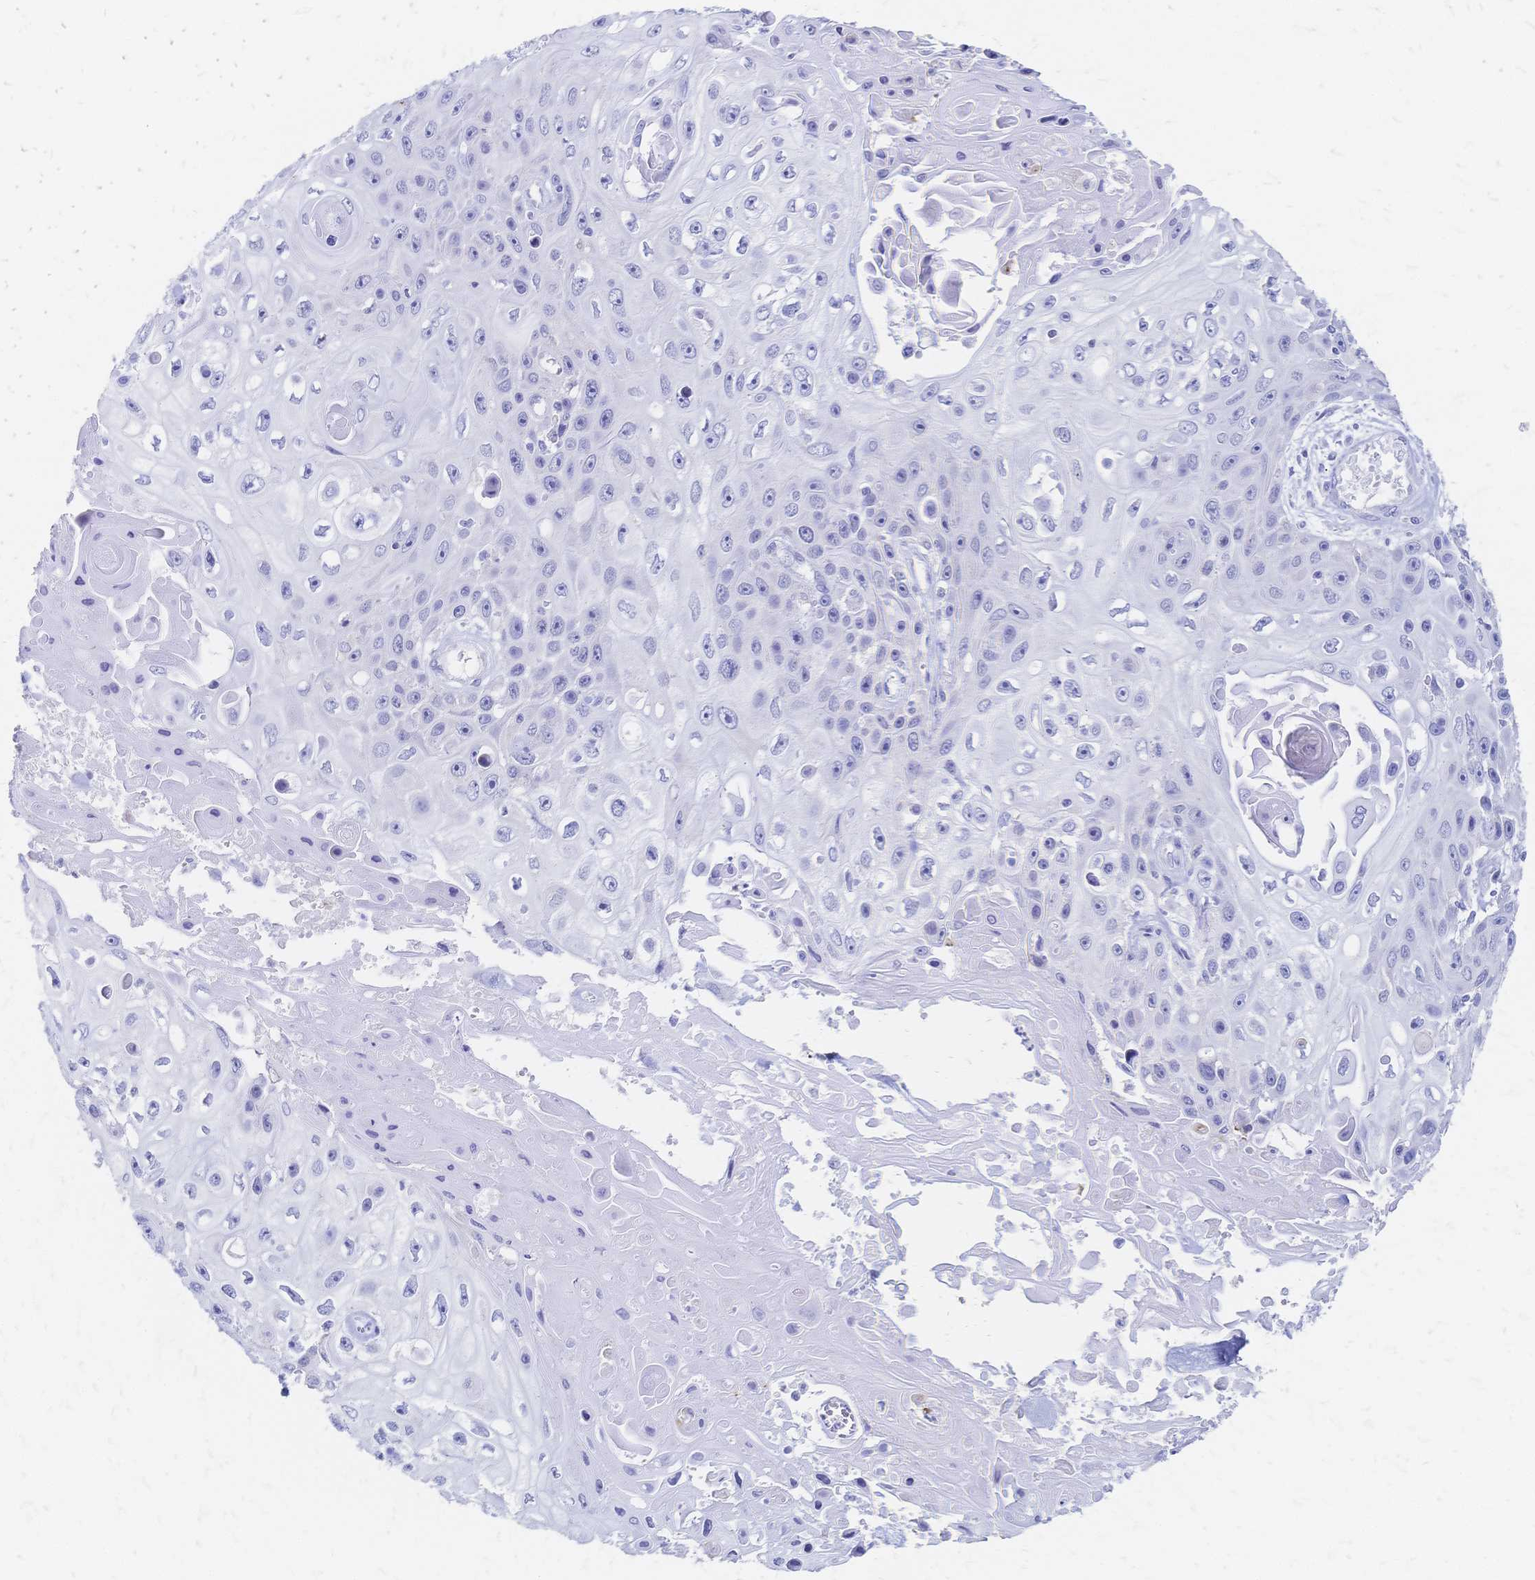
{"staining": {"intensity": "negative", "quantity": "none", "location": "none"}, "tissue": "skin cancer", "cell_type": "Tumor cells", "image_type": "cancer", "snomed": [{"axis": "morphology", "description": "Squamous cell carcinoma, NOS"}, {"axis": "topography", "description": "Skin"}], "caption": "Immunohistochemistry micrograph of human skin squamous cell carcinoma stained for a protein (brown), which shows no positivity in tumor cells.", "gene": "SLC5A1", "patient": {"sex": "male", "age": 82}}